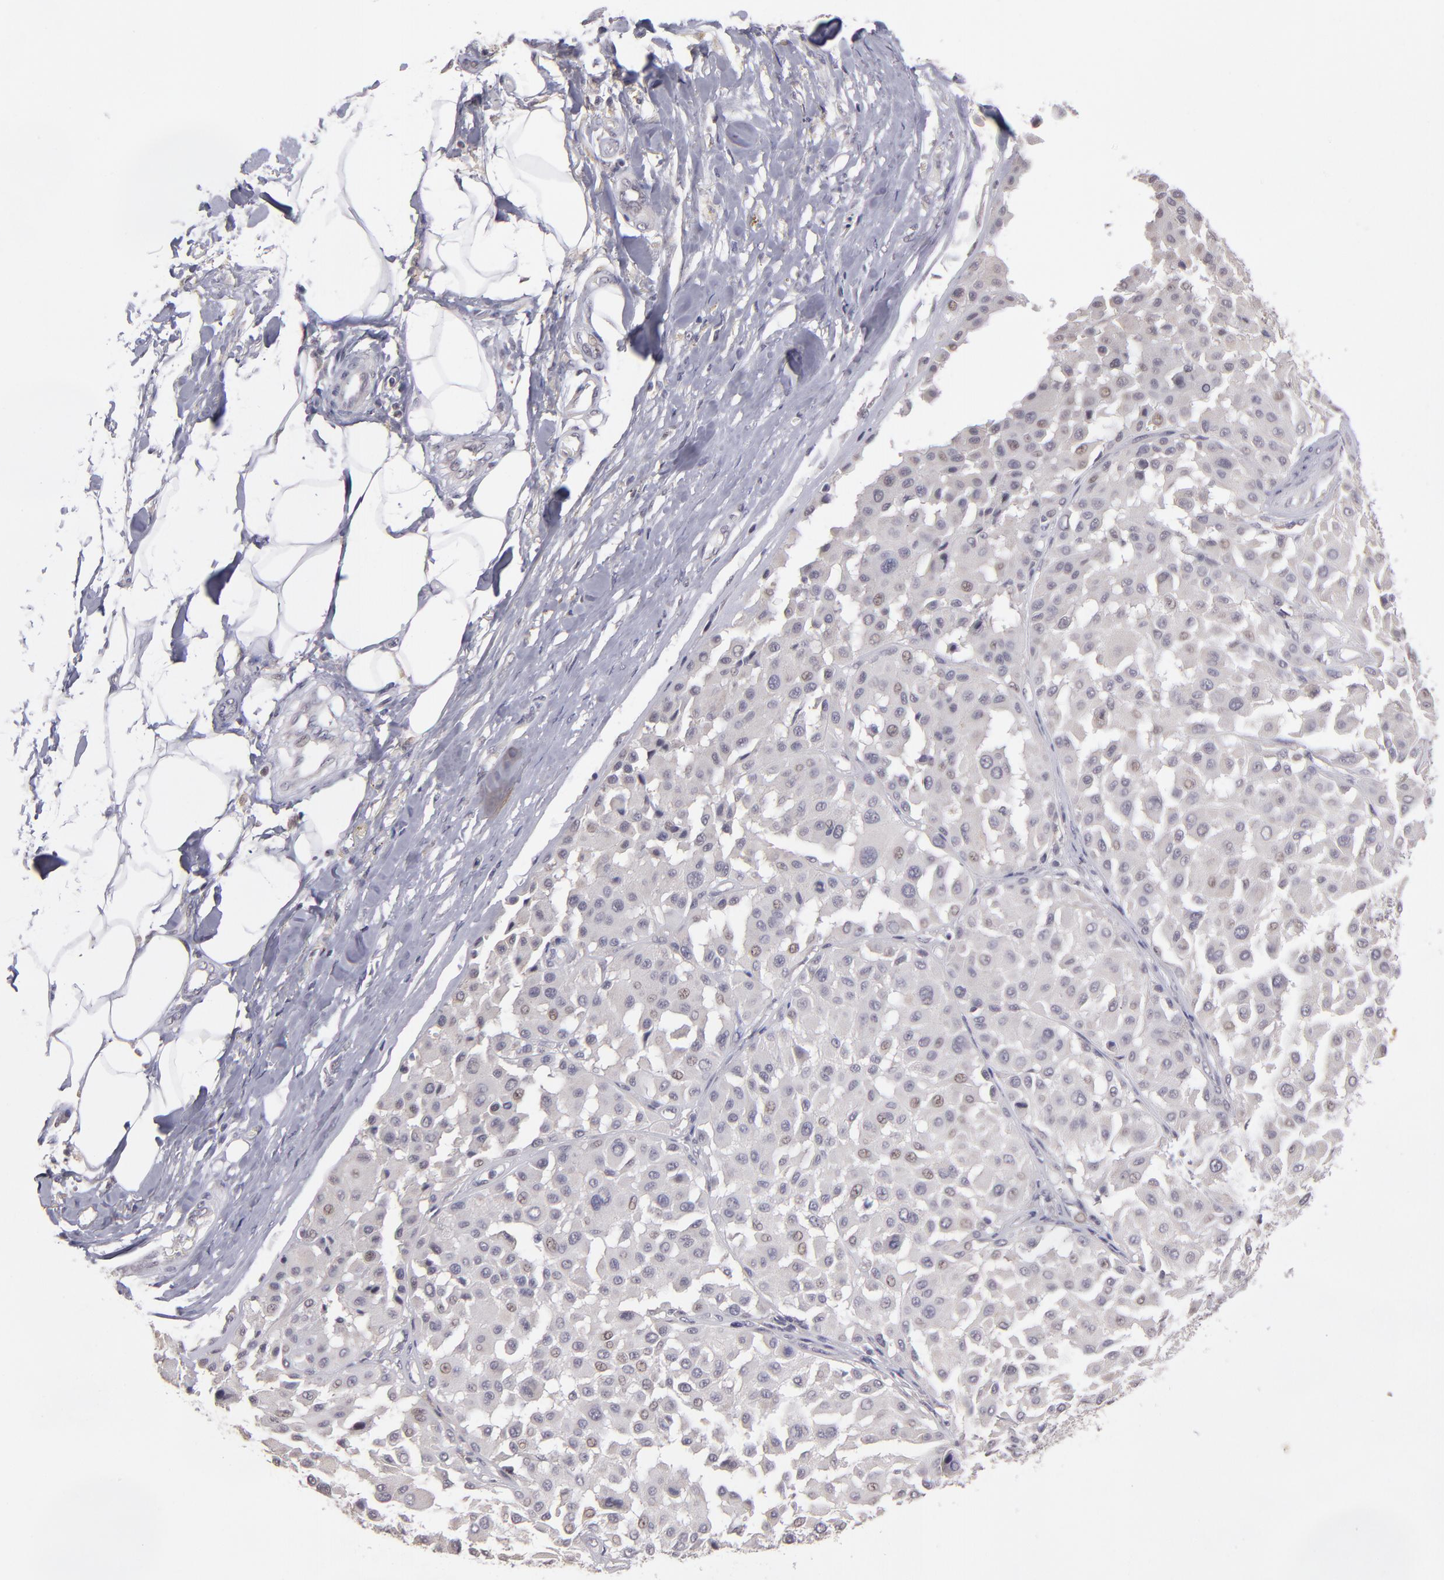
{"staining": {"intensity": "weak", "quantity": "<25%", "location": "nuclear"}, "tissue": "melanoma", "cell_type": "Tumor cells", "image_type": "cancer", "snomed": [{"axis": "morphology", "description": "Malignant melanoma, Metastatic site"}, {"axis": "topography", "description": "Soft tissue"}], "caption": "Immunohistochemistry photomicrograph of malignant melanoma (metastatic site) stained for a protein (brown), which exhibits no positivity in tumor cells.", "gene": "NRXN3", "patient": {"sex": "male", "age": 41}}